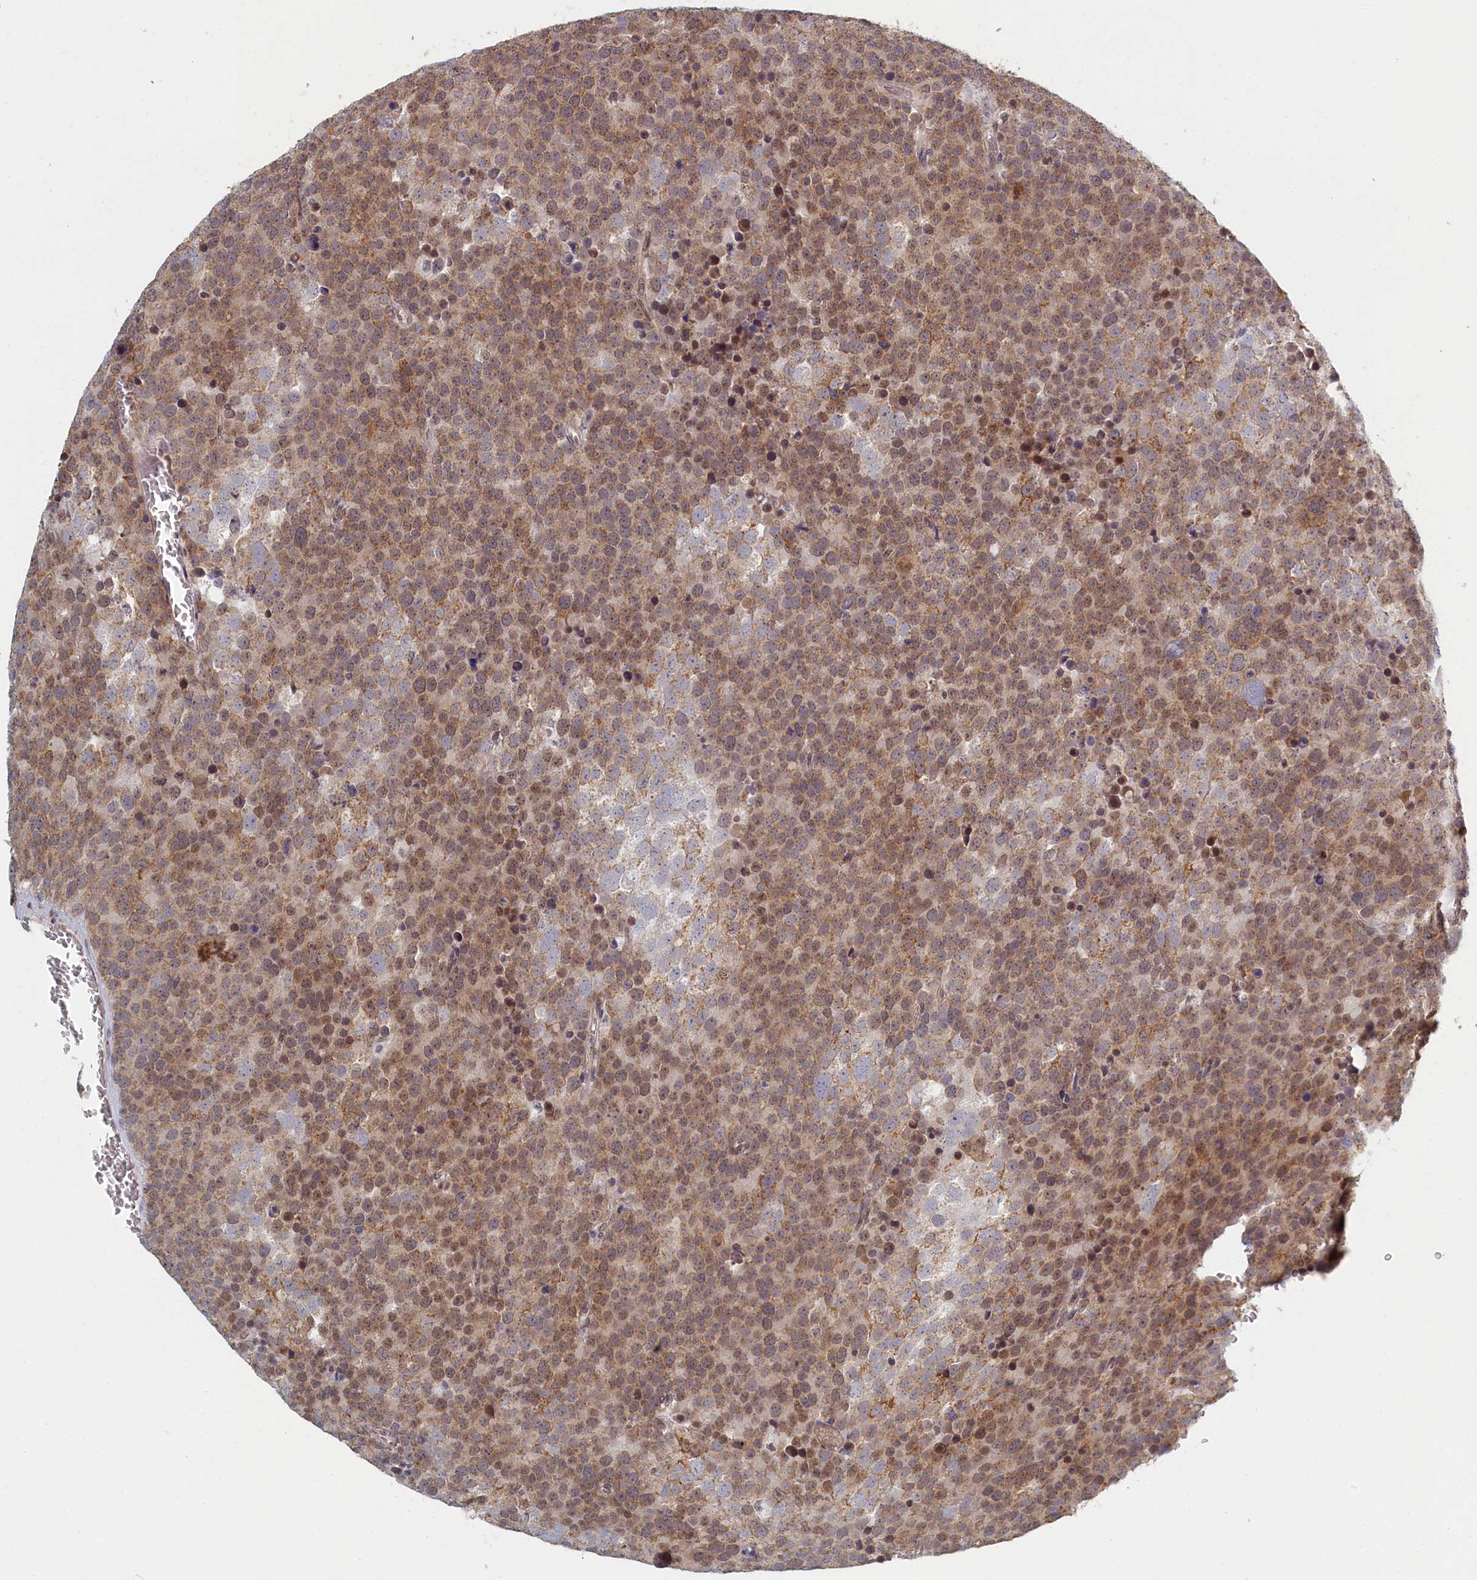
{"staining": {"intensity": "moderate", "quantity": ">75%", "location": "cytoplasmic/membranous,nuclear"}, "tissue": "testis cancer", "cell_type": "Tumor cells", "image_type": "cancer", "snomed": [{"axis": "morphology", "description": "Seminoma, NOS"}, {"axis": "topography", "description": "Testis"}], "caption": "IHC photomicrograph of neoplastic tissue: testis cancer stained using IHC demonstrates medium levels of moderate protein expression localized specifically in the cytoplasmic/membranous and nuclear of tumor cells, appearing as a cytoplasmic/membranous and nuclear brown color.", "gene": "DNAJC17", "patient": {"sex": "male", "age": 71}}